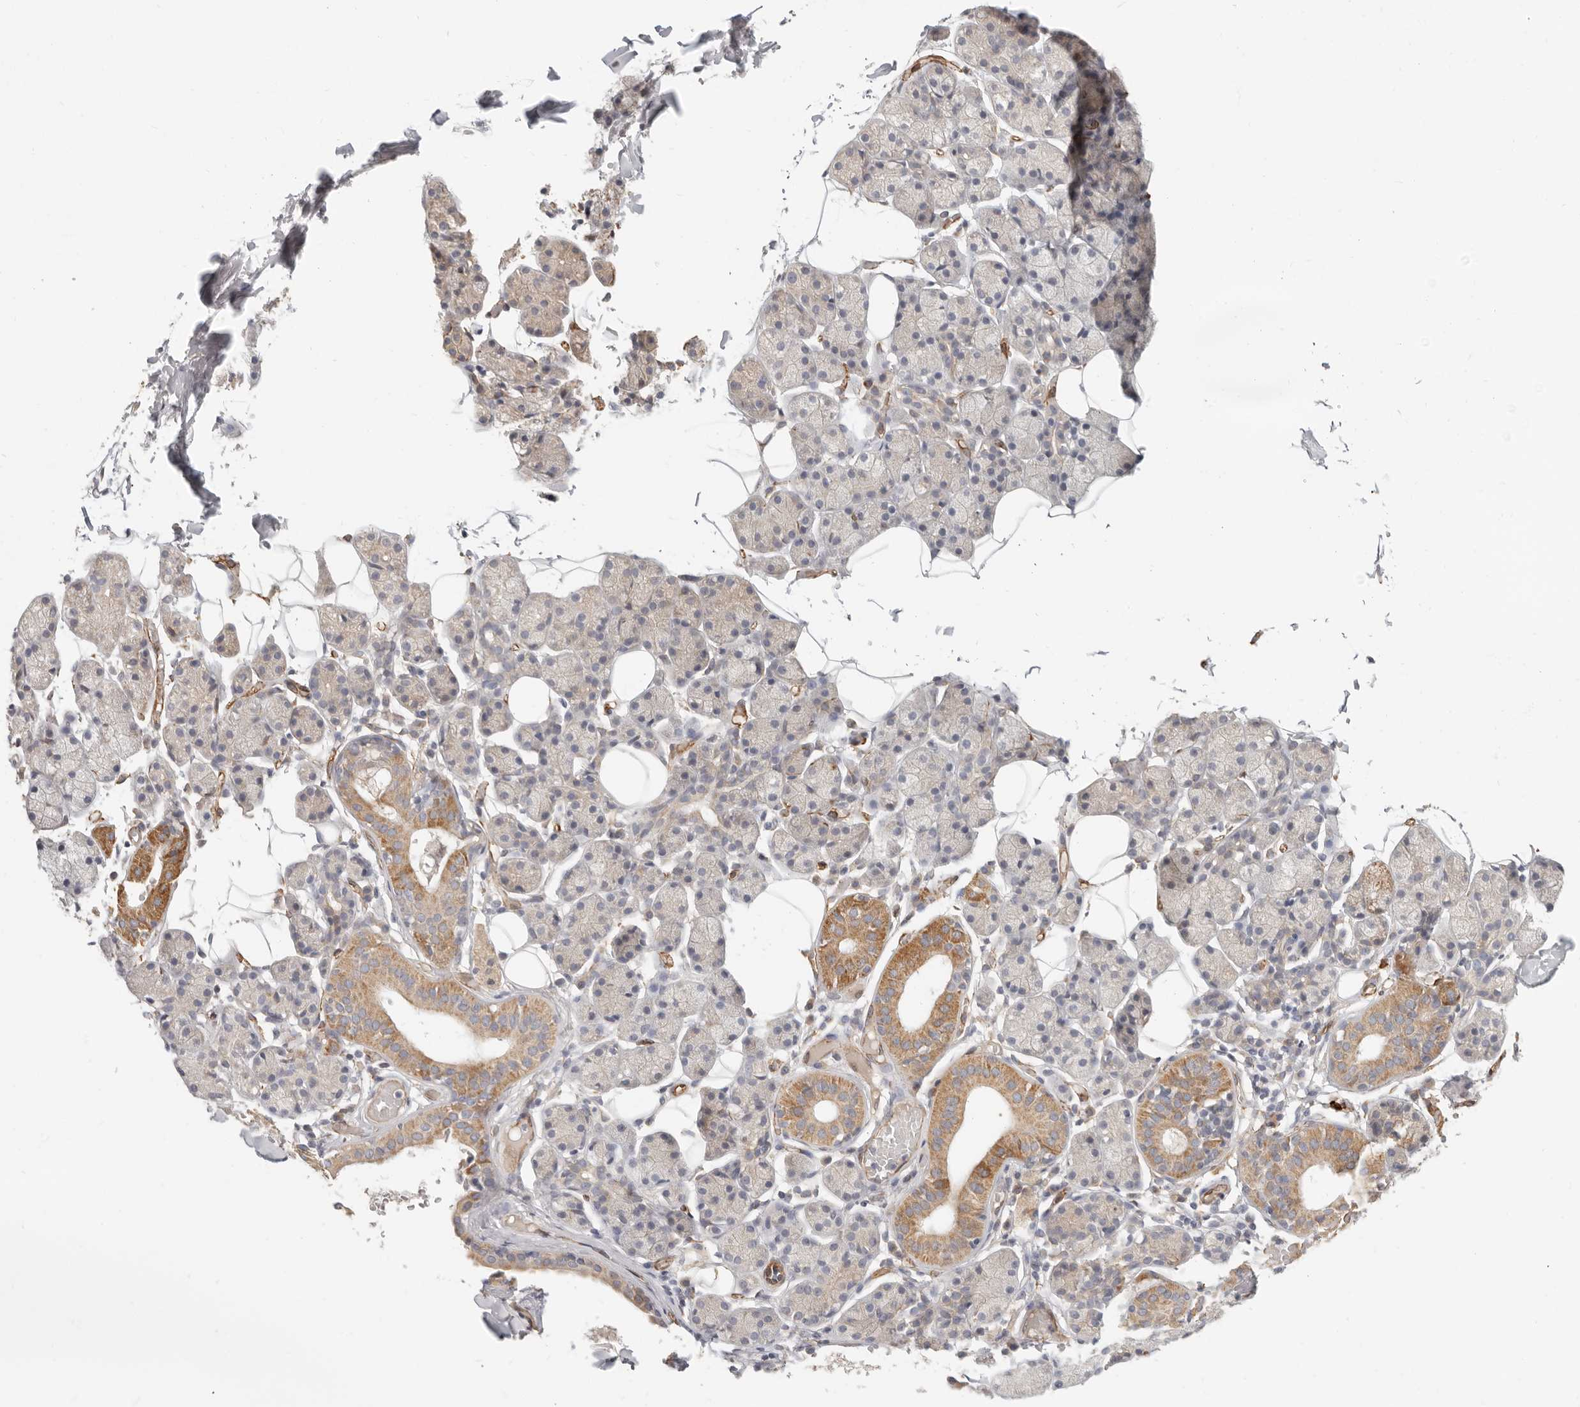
{"staining": {"intensity": "moderate", "quantity": "25%-75%", "location": "cytoplasmic/membranous"}, "tissue": "salivary gland", "cell_type": "Glandular cells", "image_type": "normal", "snomed": [{"axis": "morphology", "description": "Normal tissue, NOS"}, {"axis": "topography", "description": "Salivary gland"}], "caption": "Protein staining shows moderate cytoplasmic/membranous staining in approximately 25%-75% of glandular cells in normal salivary gland. (DAB = brown stain, brightfield microscopy at high magnification).", "gene": "SPRING1", "patient": {"sex": "female", "age": 33}}